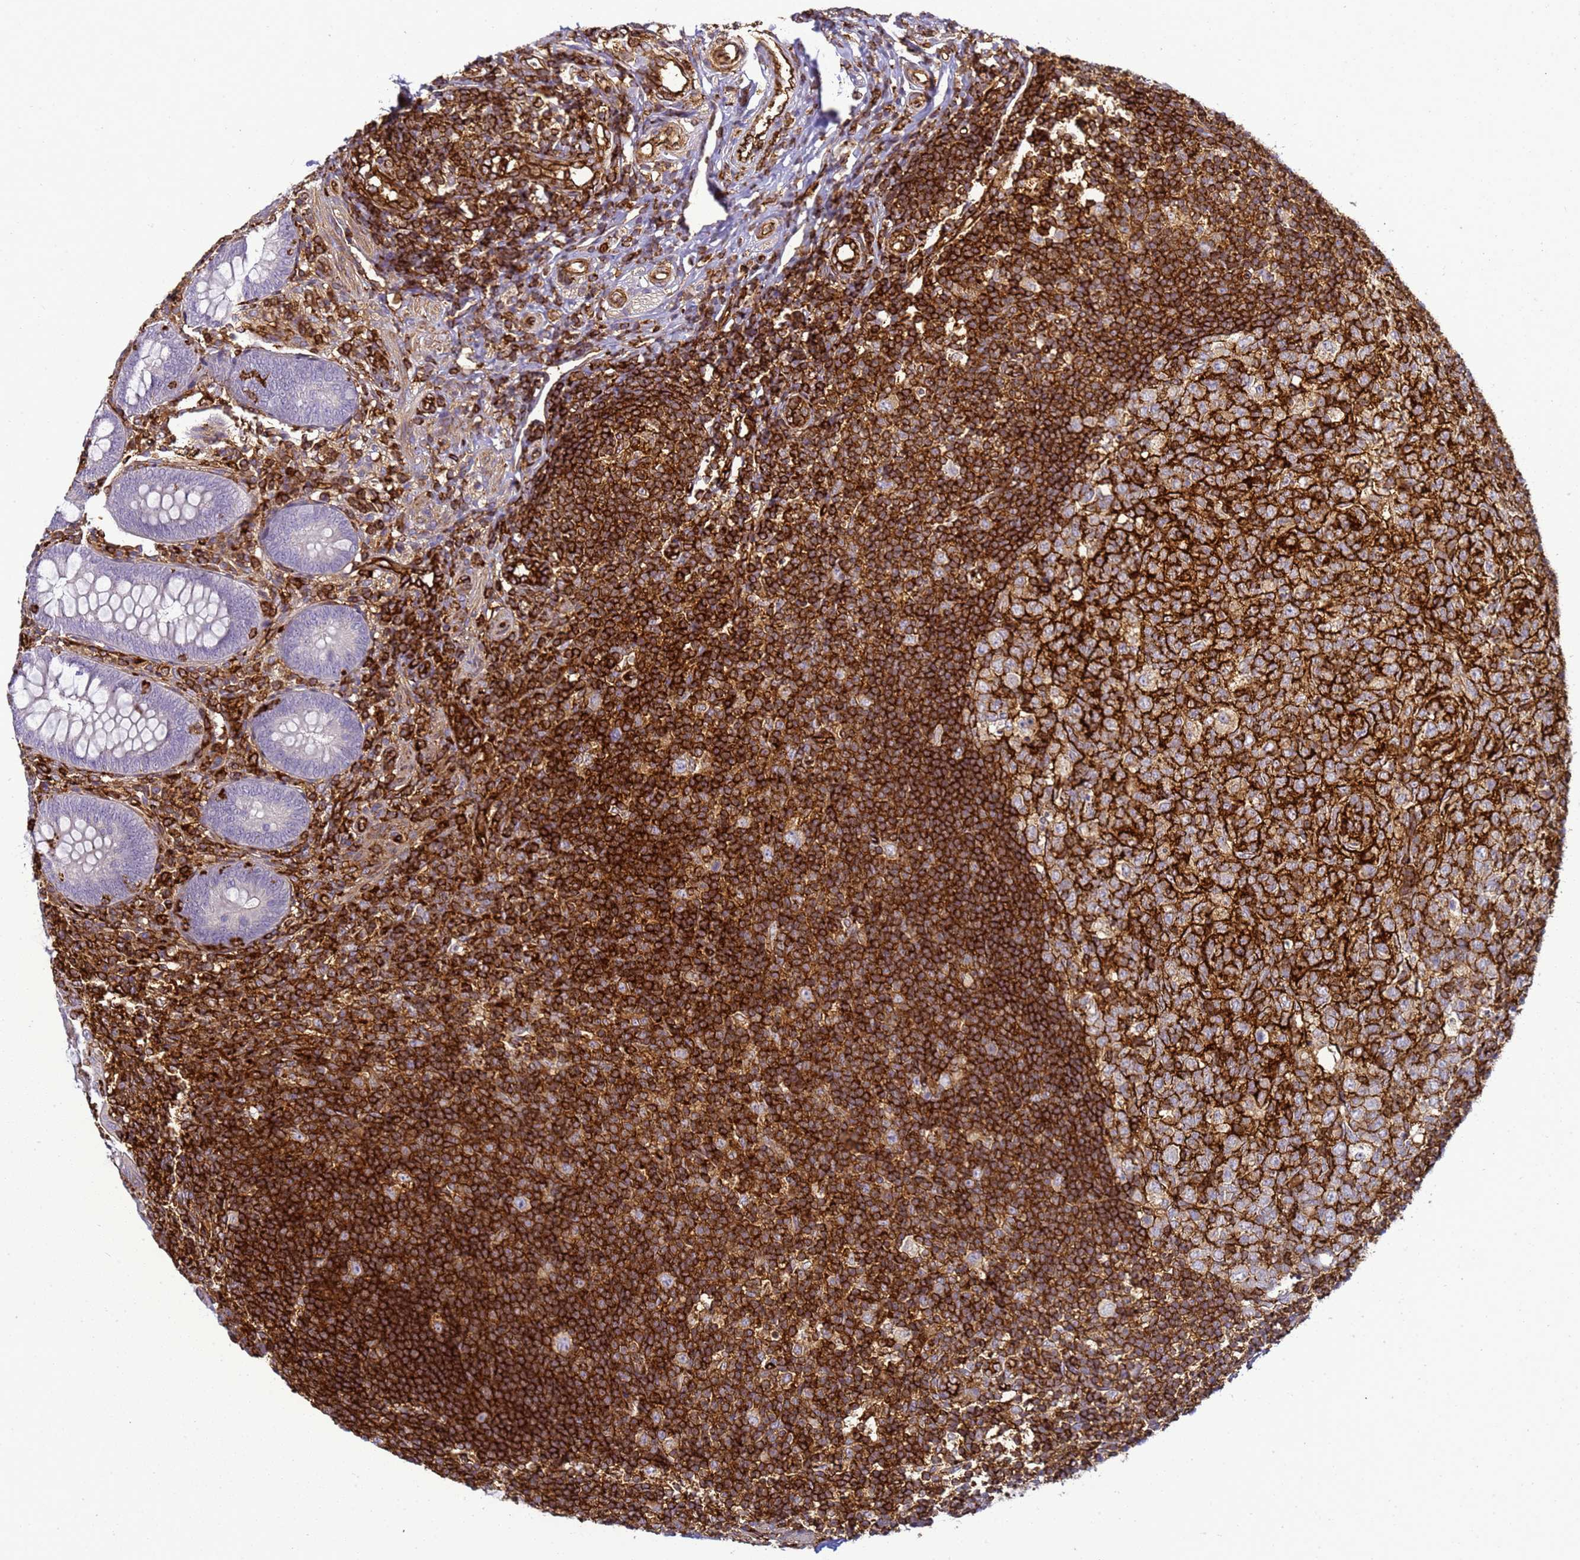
{"staining": {"intensity": "negative", "quantity": "none", "location": "none"}, "tissue": "appendix", "cell_type": "Glandular cells", "image_type": "normal", "snomed": [{"axis": "morphology", "description": "Normal tissue, NOS"}, {"axis": "topography", "description": "Appendix"}], "caption": "The histopathology image demonstrates no significant positivity in glandular cells of appendix.", "gene": "ZBTB8OS", "patient": {"sex": "male", "age": 14}}